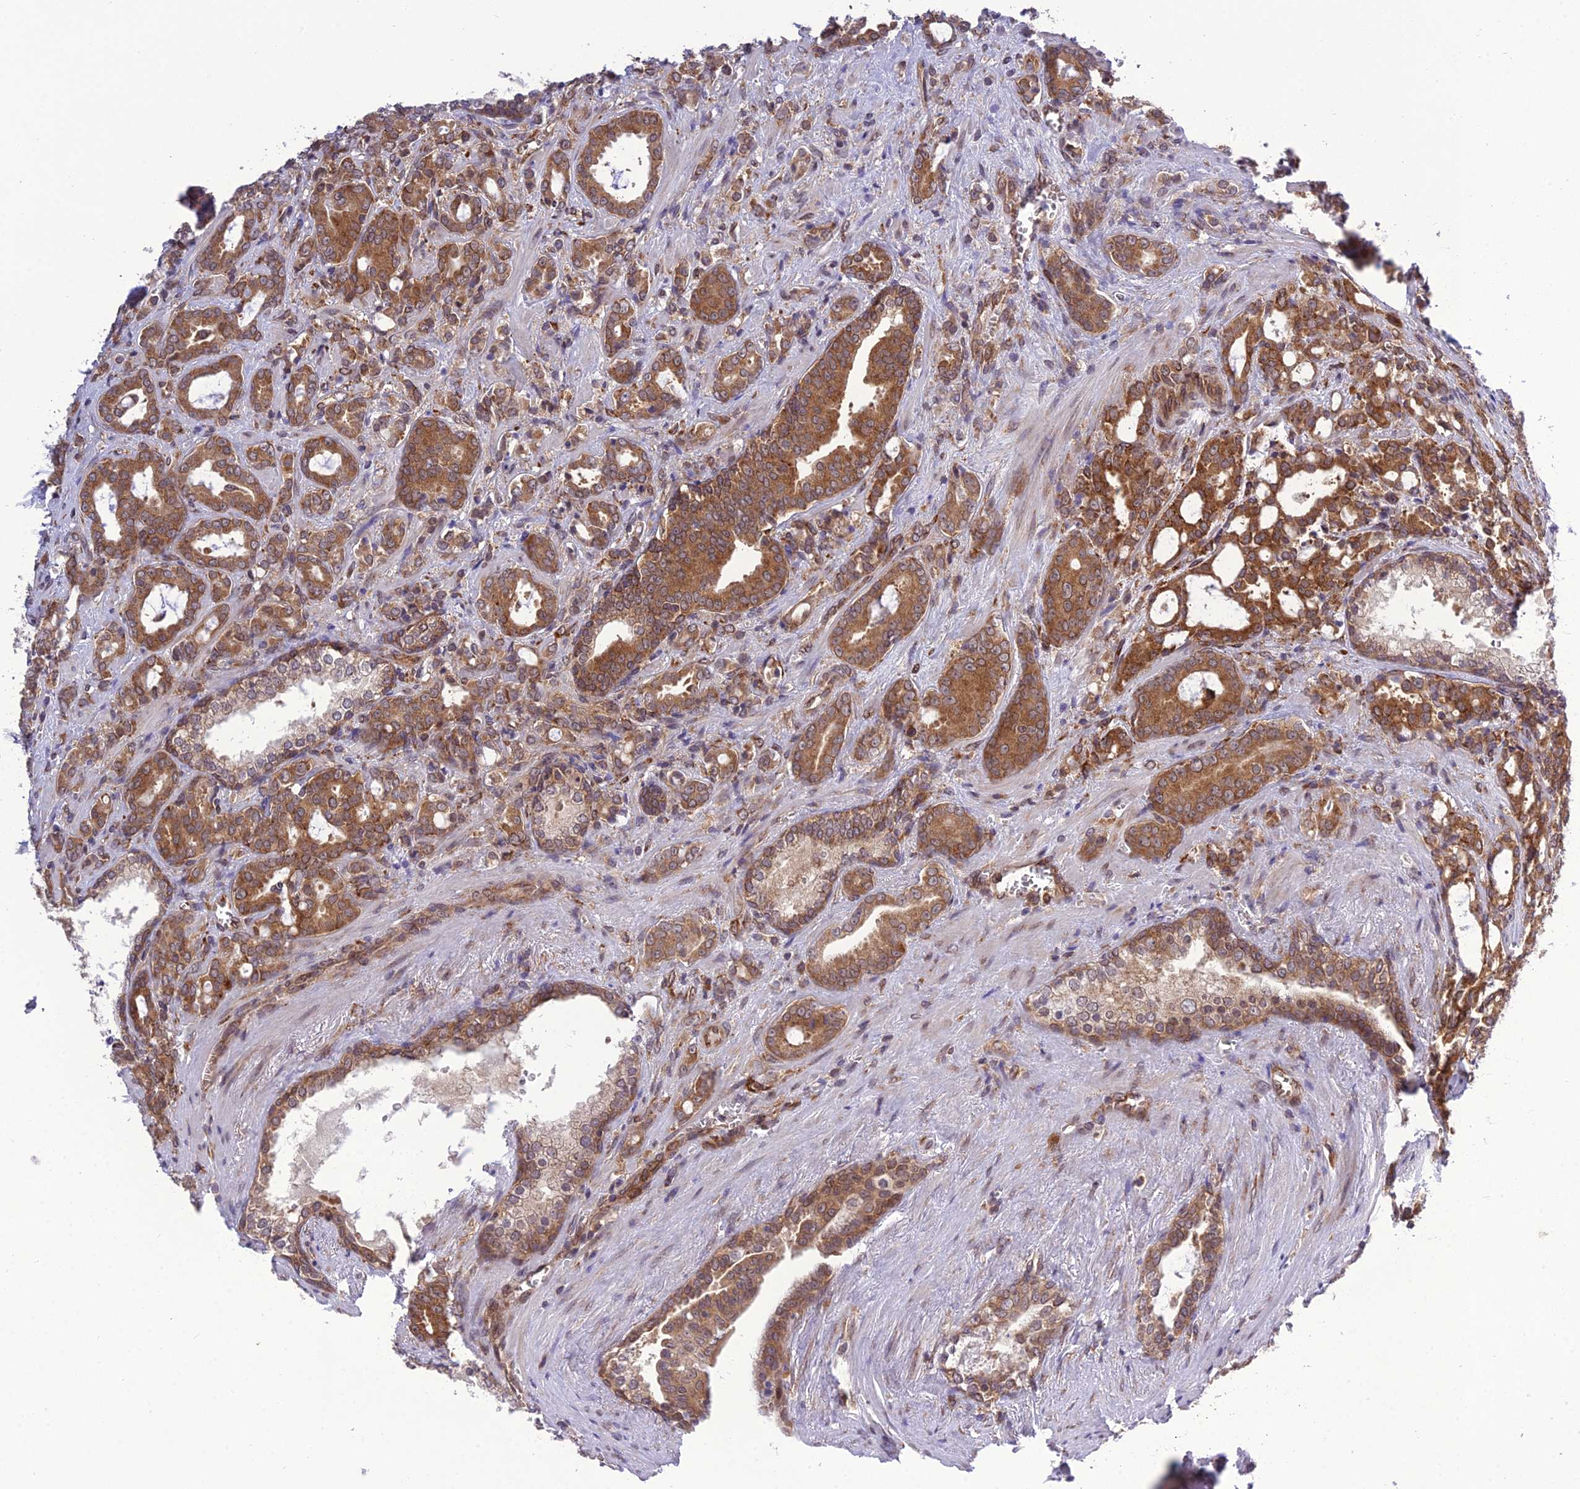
{"staining": {"intensity": "moderate", "quantity": ">75%", "location": "cytoplasmic/membranous"}, "tissue": "prostate cancer", "cell_type": "Tumor cells", "image_type": "cancer", "snomed": [{"axis": "morphology", "description": "Adenocarcinoma, High grade"}, {"axis": "topography", "description": "Prostate"}], "caption": "Protein expression analysis of human high-grade adenocarcinoma (prostate) reveals moderate cytoplasmic/membranous staining in approximately >75% of tumor cells.", "gene": "DHCR7", "patient": {"sex": "male", "age": 72}}